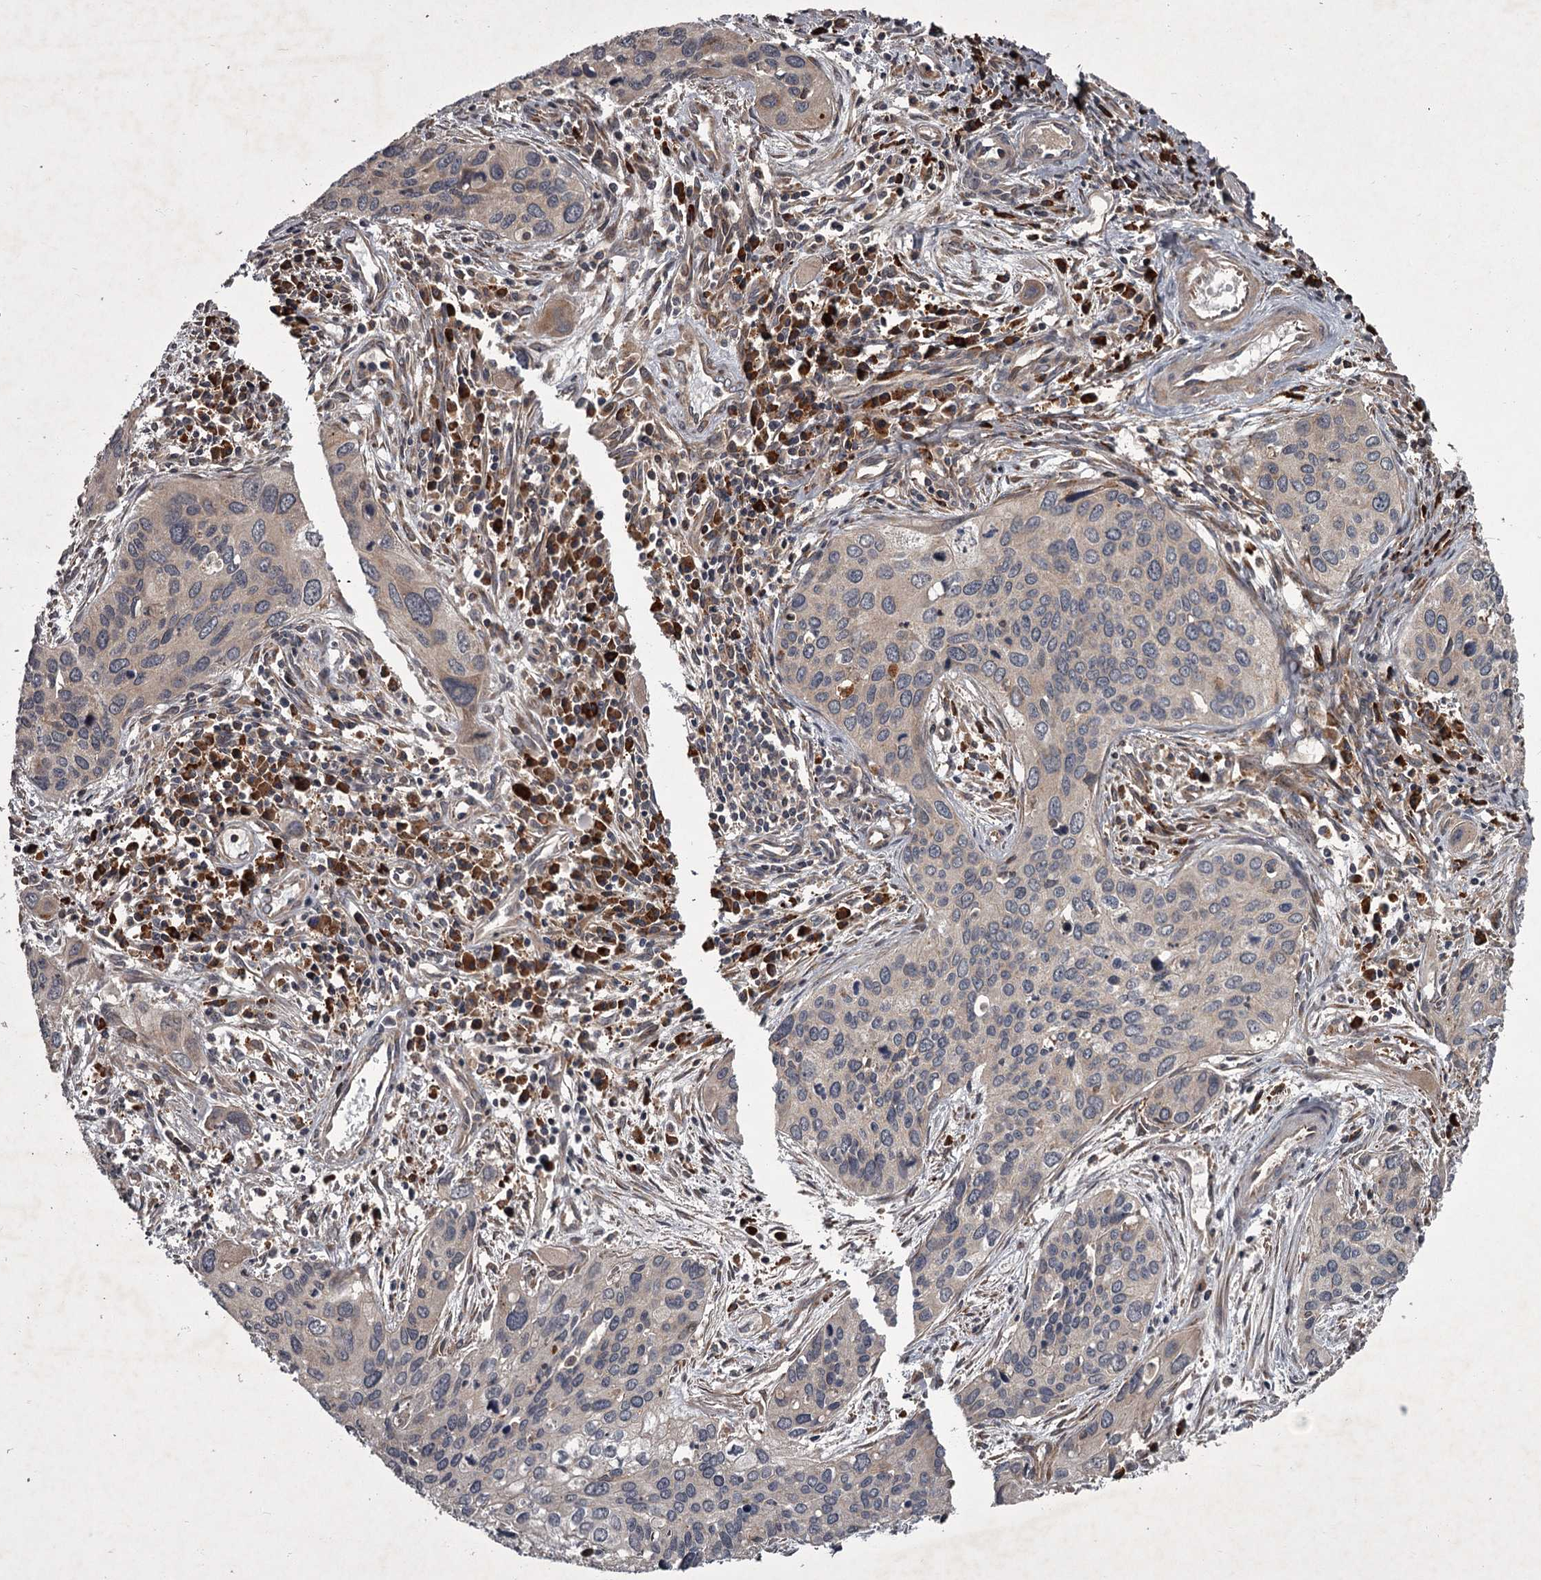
{"staining": {"intensity": "weak", "quantity": "<25%", "location": "cytoplasmic/membranous"}, "tissue": "cervical cancer", "cell_type": "Tumor cells", "image_type": "cancer", "snomed": [{"axis": "morphology", "description": "Squamous cell carcinoma, NOS"}, {"axis": "topography", "description": "Cervix"}], "caption": "Tumor cells show no significant positivity in cervical cancer (squamous cell carcinoma).", "gene": "UNC93B1", "patient": {"sex": "female", "age": 55}}